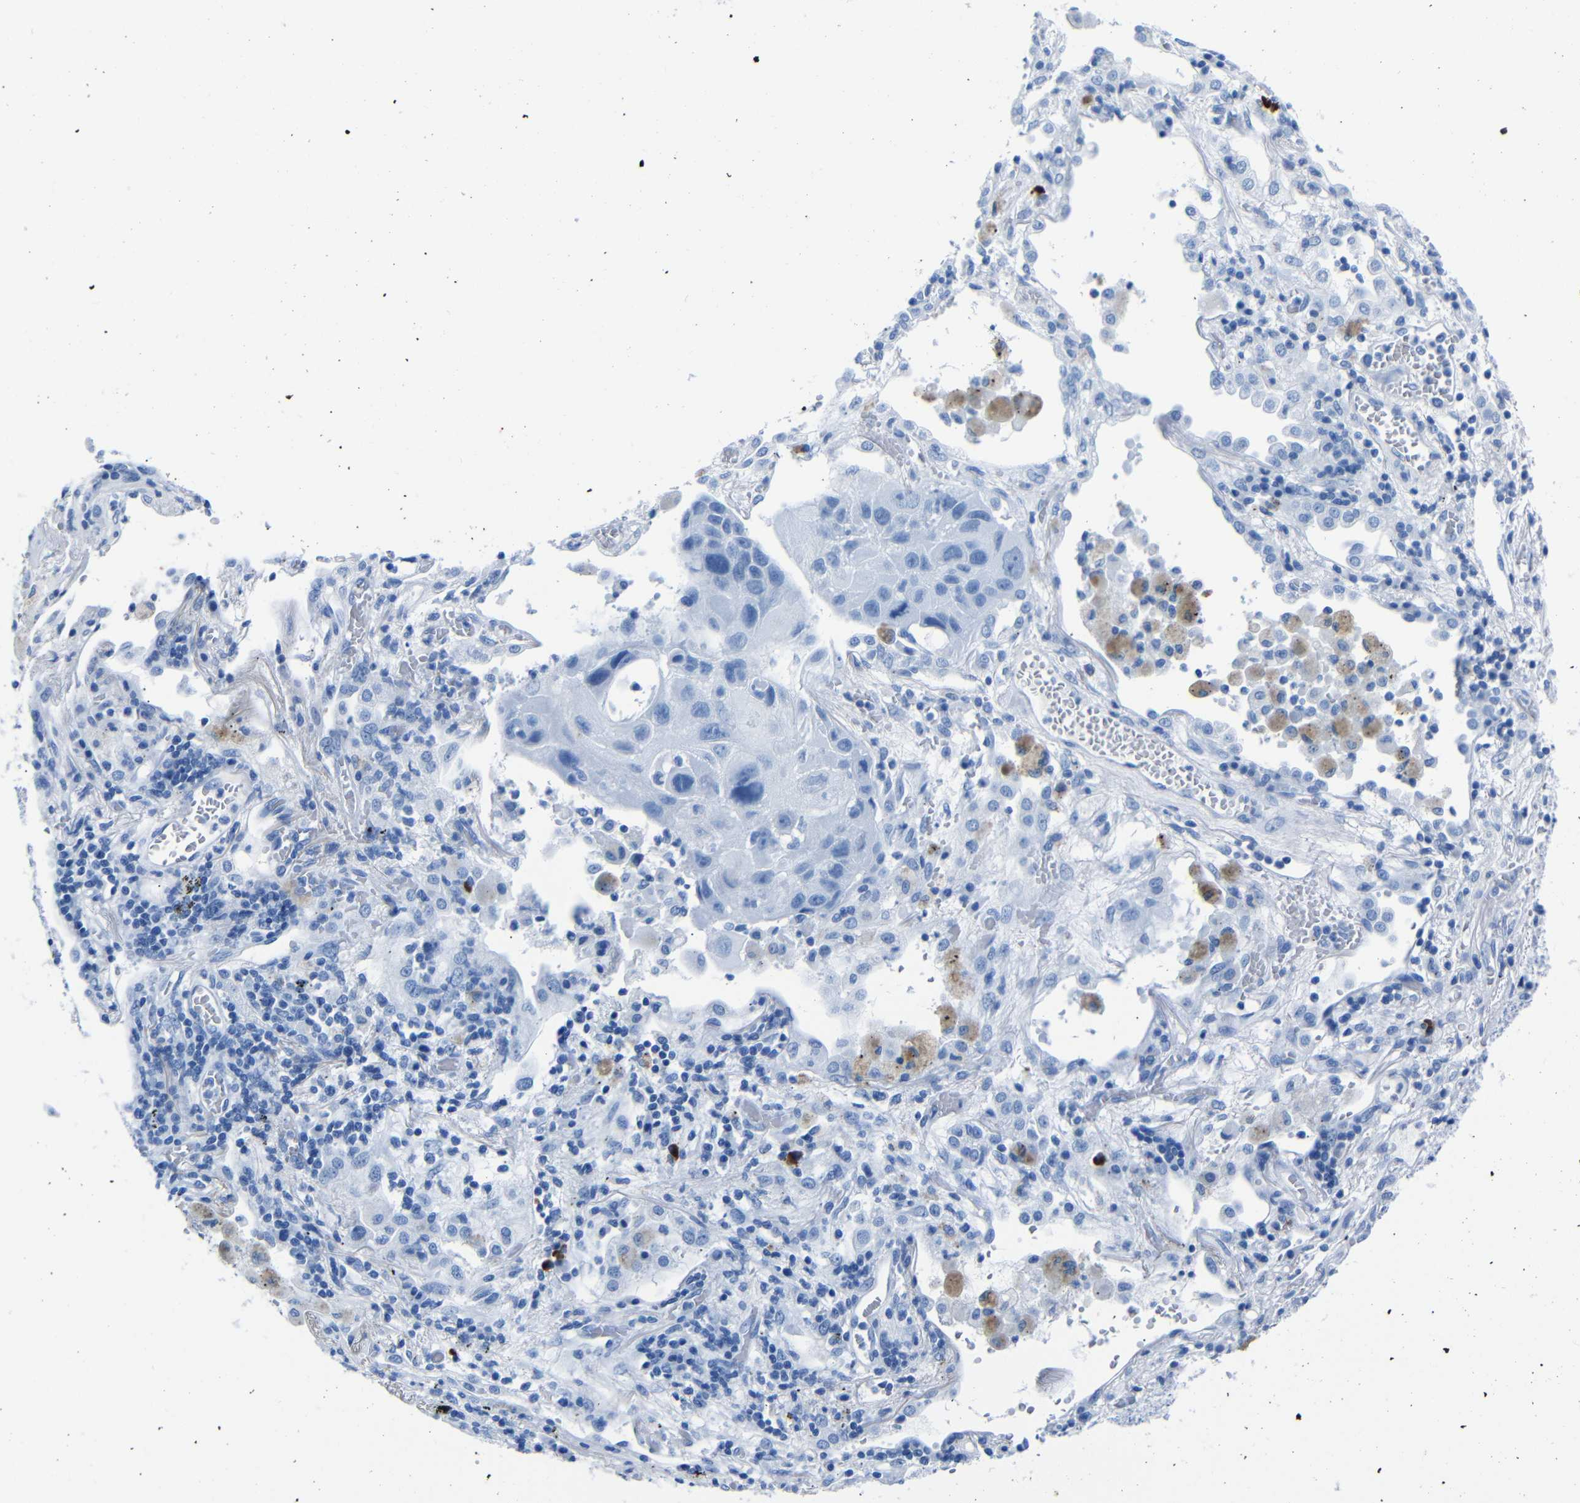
{"staining": {"intensity": "negative", "quantity": "none", "location": "none"}, "tissue": "lung cancer", "cell_type": "Tumor cells", "image_type": "cancer", "snomed": [{"axis": "morphology", "description": "Squamous cell carcinoma, NOS"}, {"axis": "topography", "description": "Lung"}], "caption": "Immunohistochemistry (IHC) histopathology image of neoplastic tissue: lung squamous cell carcinoma stained with DAB reveals no significant protein expression in tumor cells.", "gene": "CLDN11", "patient": {"sex": "male", "age": 57}}